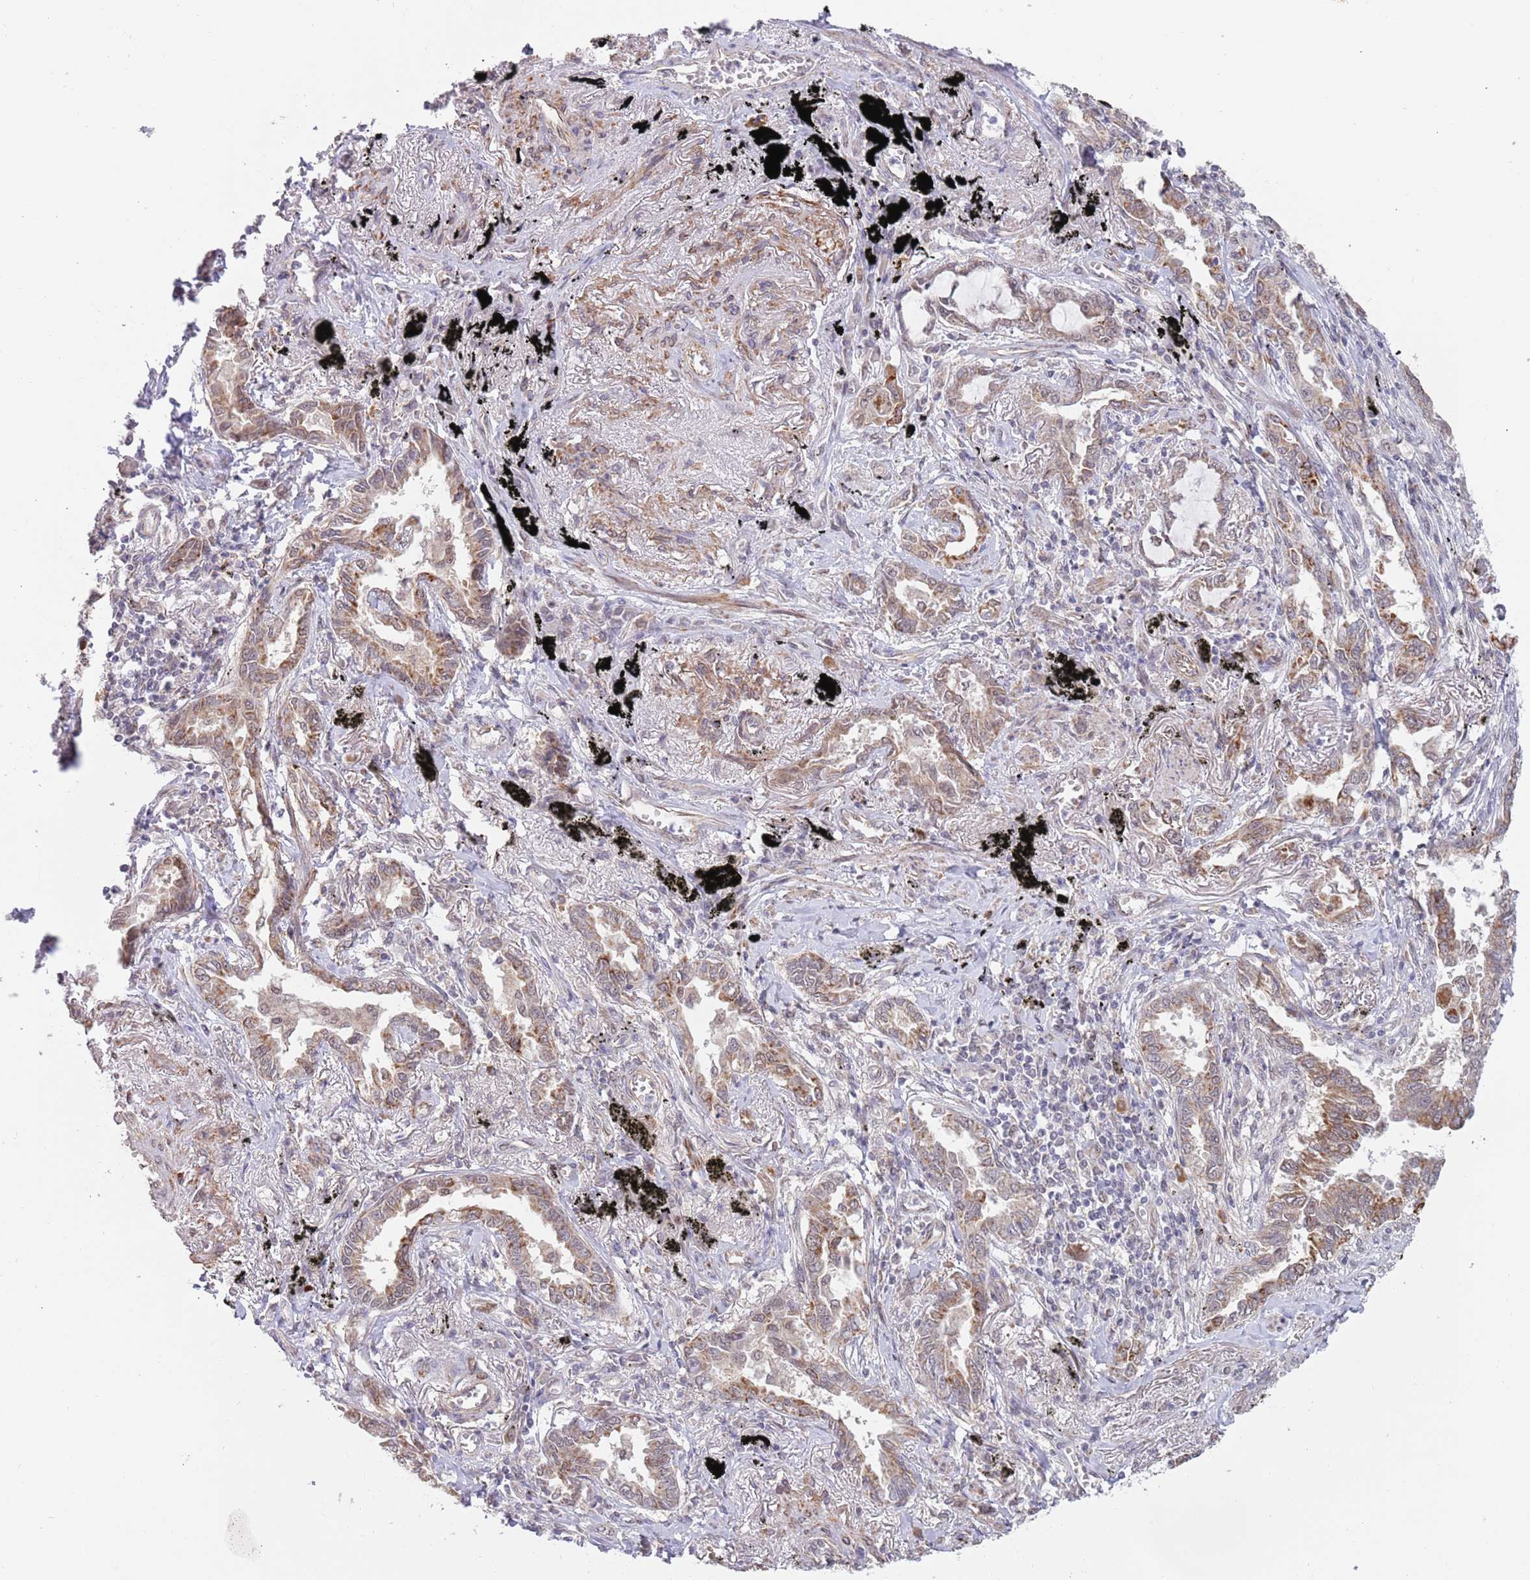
{"staining": {"intensity": "strong", "quantity": "25%-75%", "location": "cytoplasmic/membranous"}, "tissue": "lung cancer", "cell_type": "Tumor cells", "image_type": "cancer", "snomed": [{"axis": "morphology", "description": "Adenocarcinoma, NOS"}, {"axis": "topography", "description": "Lung"}], "caption": "Strong cytoplasmic/membranous protein staining is seen in about 25%-75% of tumor cells in lung cancer (adenocarcinoma).", "gene": "UQCC3", "patient": {"sex": "male", "age": 67}}